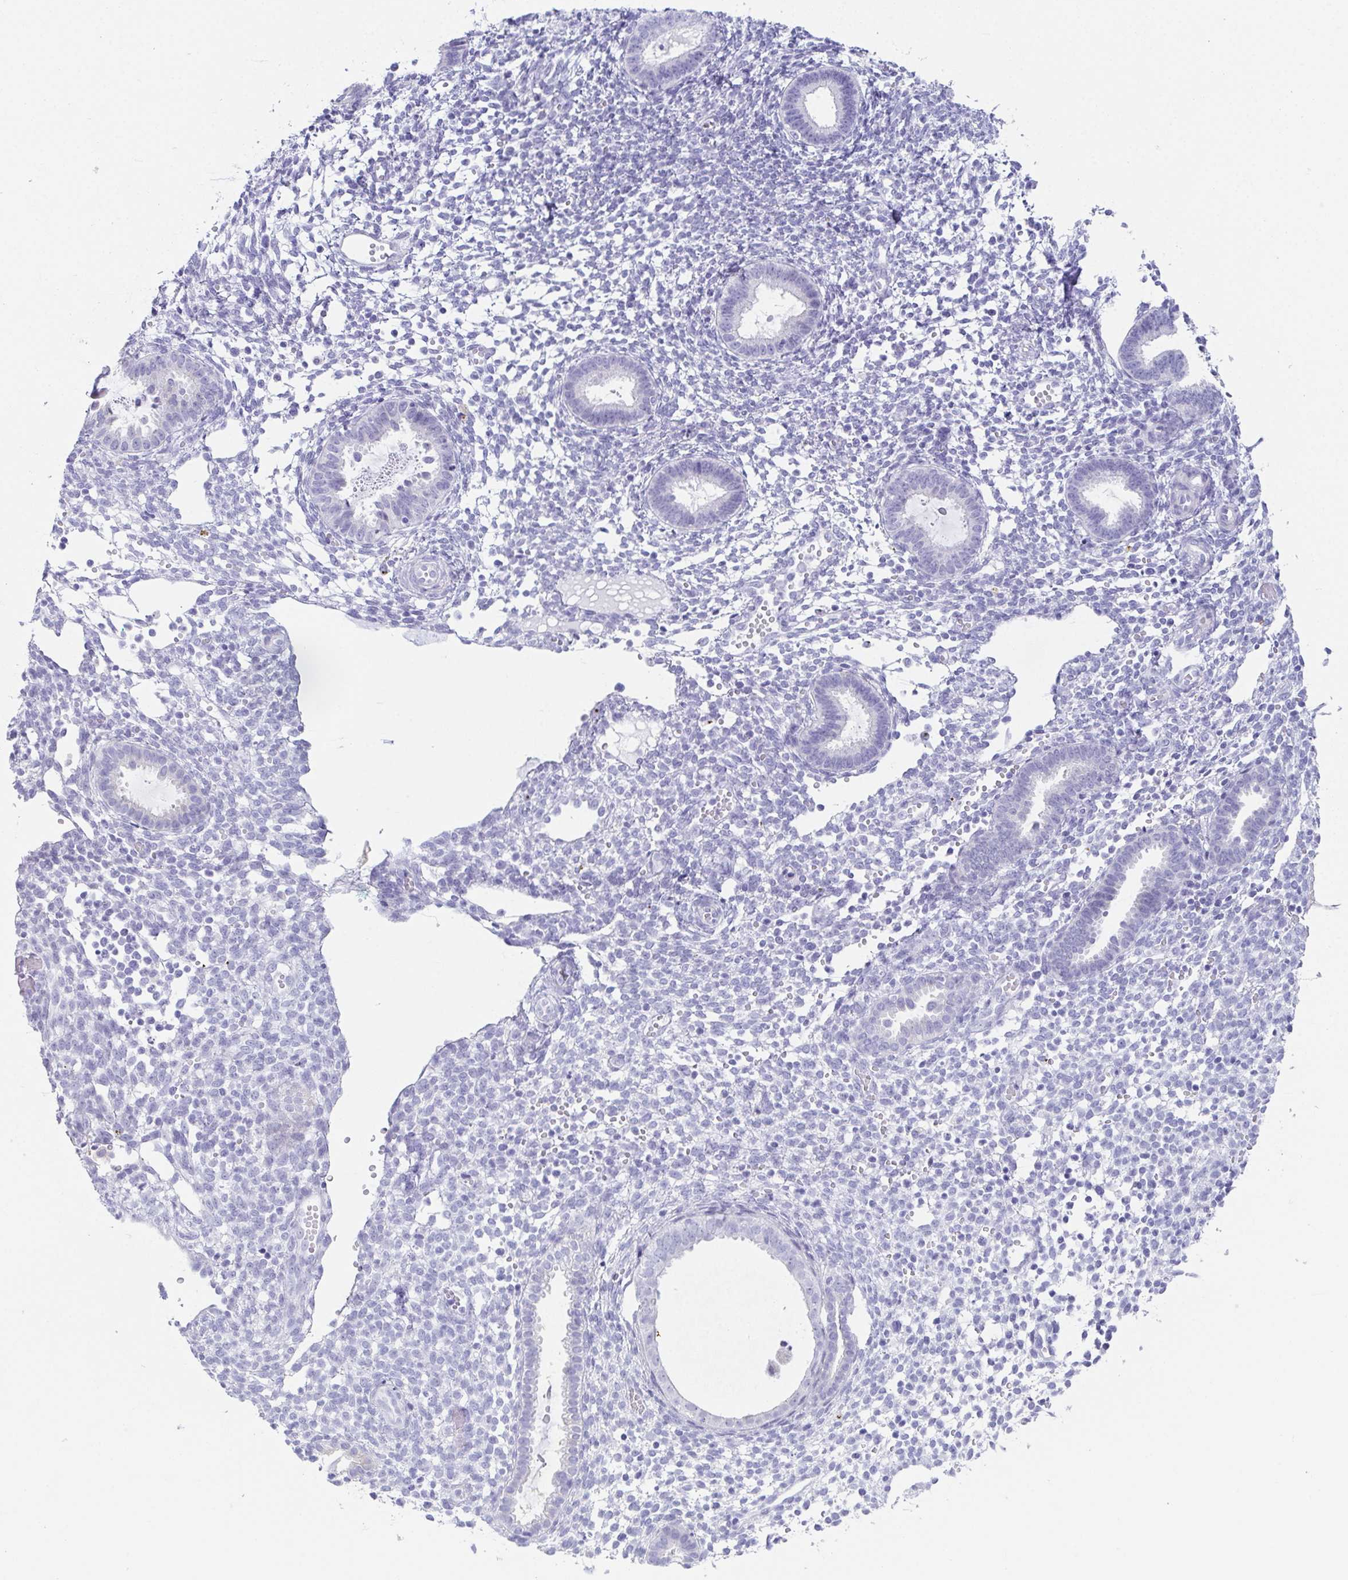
{"staining": {"intensity": "negative", "quantity": "none", "location": "none"}, "tissue": "endometrium", "cell_type": "Cells in endometrial stroma", "image_type": "normal", "snomed": [{"axis": "morphology", "description": "Normal tissue, NOS"}, {"axis": "topography", "description": "Endometrium"}], "caption": "Immunohistochemistry (IHC) of normal endometrium demonstrates no expression in cells in endometrial stroma.", "gene": "TEX19", "patient": {"sex": "female", "age": 36}}